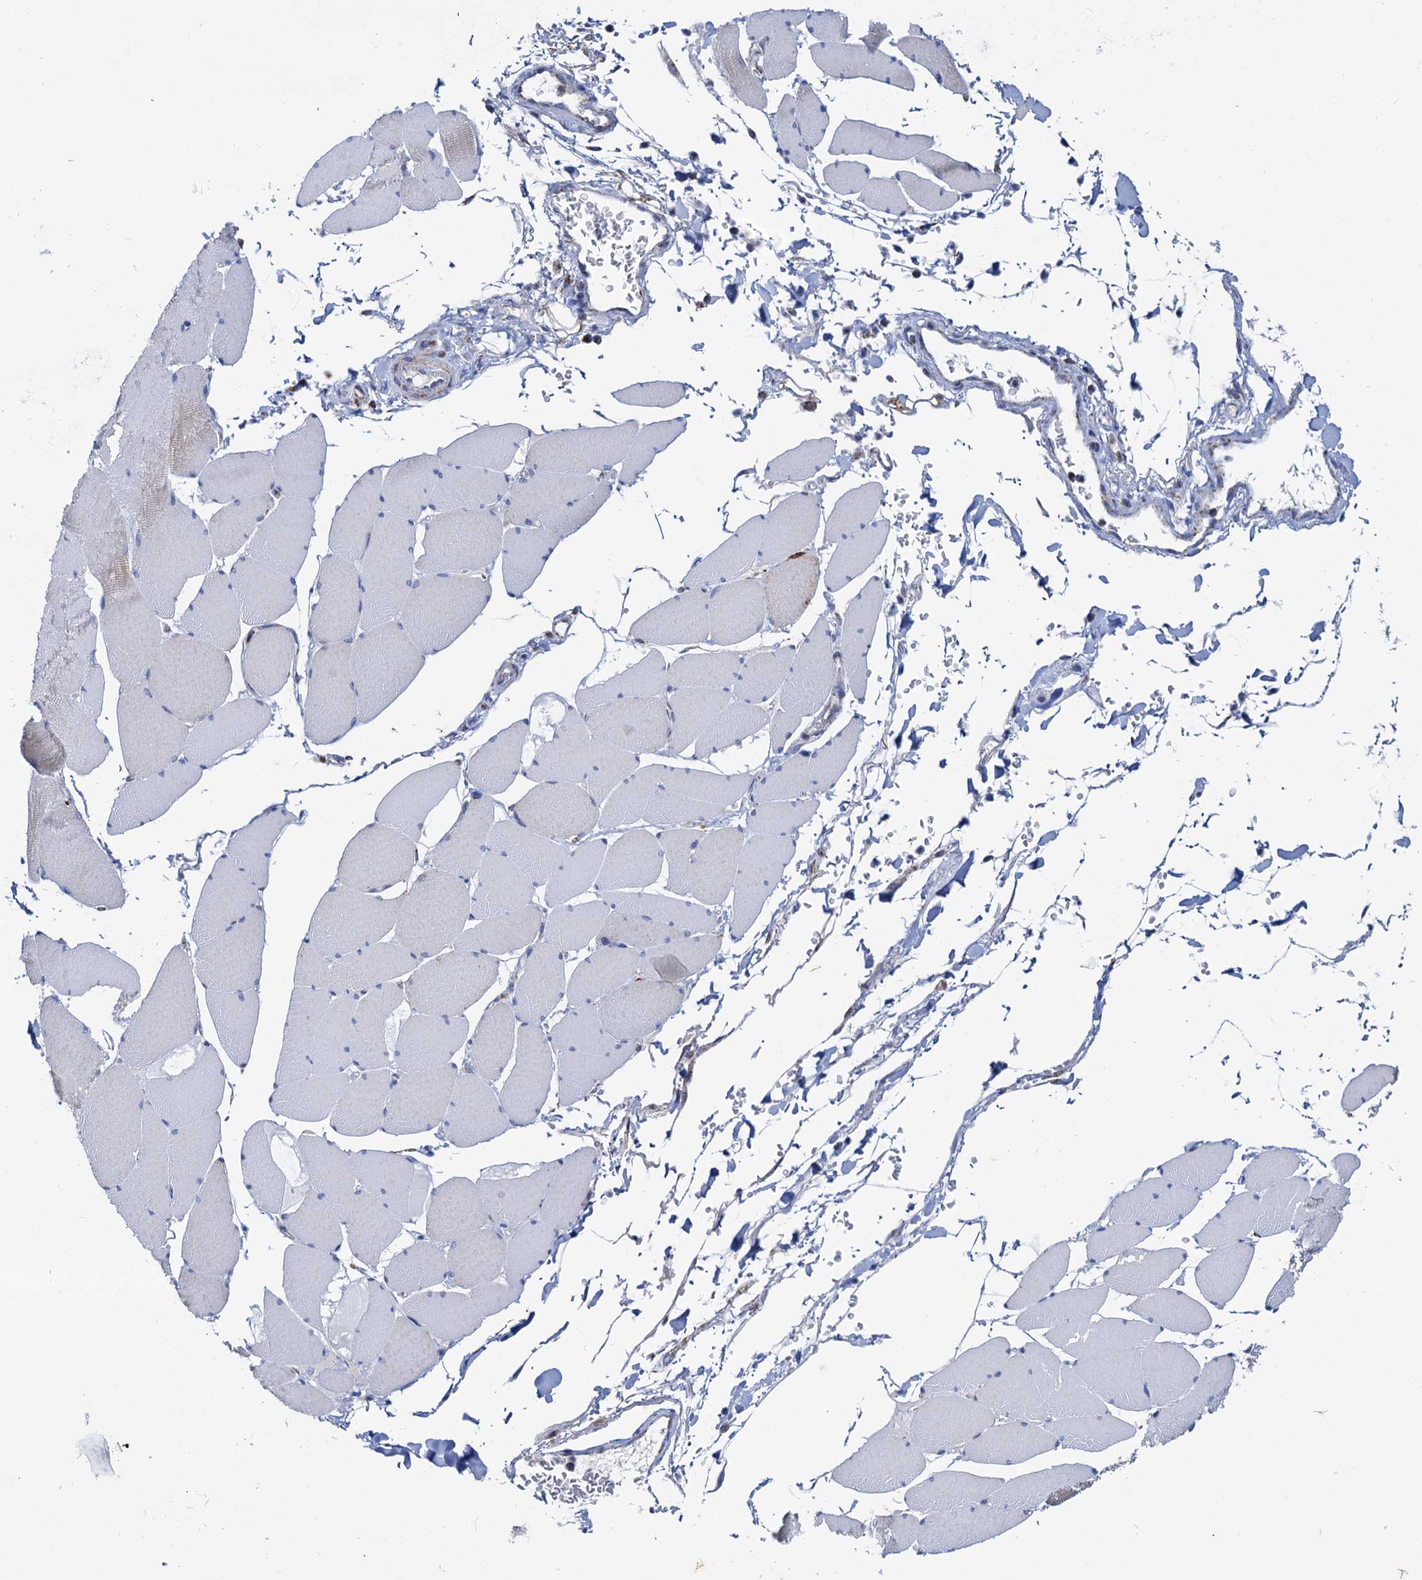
{"staining": {"intensity": "negative", "quantity": "none", "location": "none"}, "tissue": "skeletal muscle", "cell_type": "Myocytes", "image_type": "normal", "snomed": [{"axis": "morphology", "description": "Normal tissue, NOS"}, {"axis": "topography", "description": "Skeletal muscle"}, {"axis": "topography", "description": "Head-Neck"}], "caption": "Image shows no protein staining in myocytes of benign skeletal muscle. The staining was performed using DAB (3,3'-diaminobenzidine) to visualize the protein expression in brown, while the nuclei were stained in blue with hematoxylin (Magnification: 20x).", "gene": "C2CD3", "patient": {"sex": "male", "age": 66}}